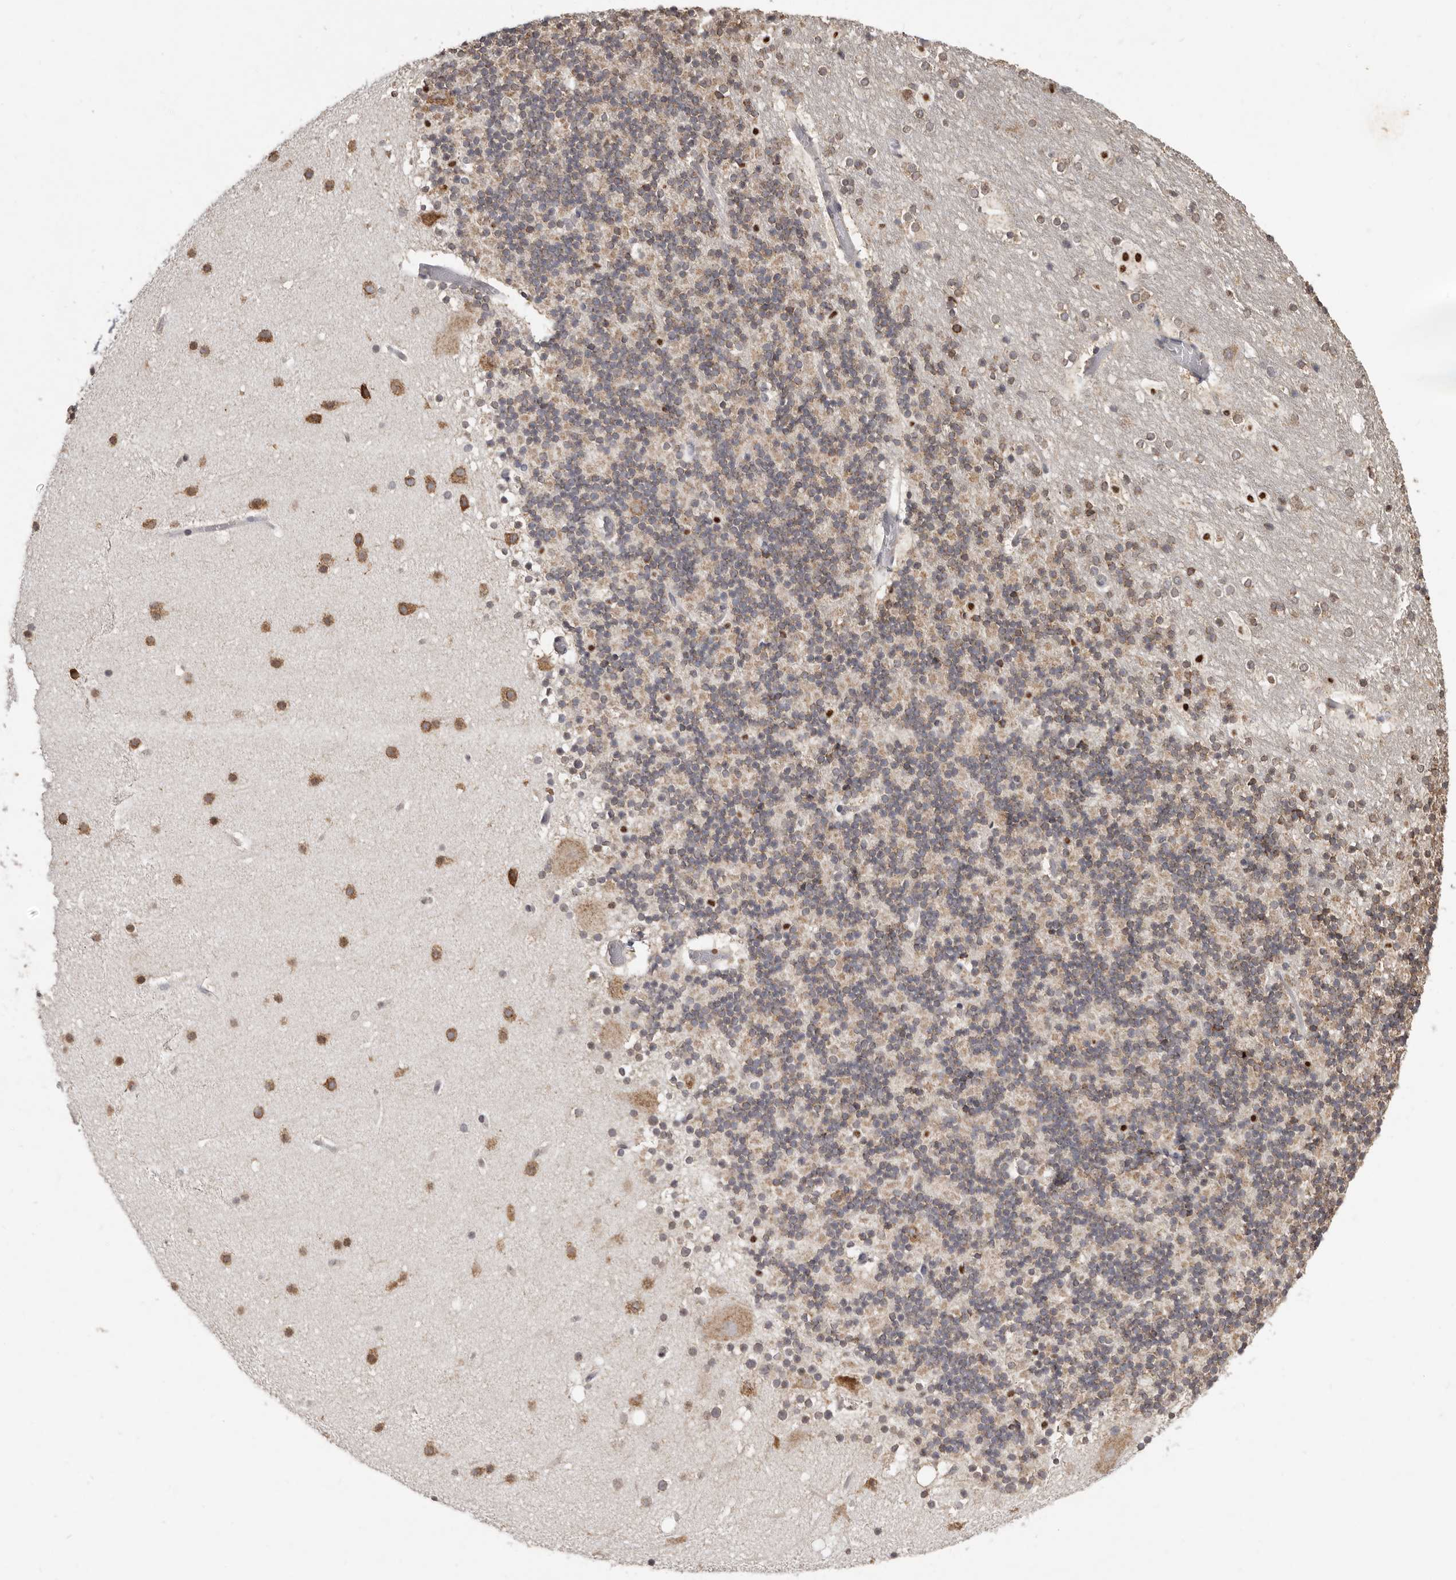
{"staining": {"intensity": "moderate", "quantity": "25%-75%", "location": "cytoplasmic/membranous,nuclear"}, "tissue": "cerebellum", "cell_type": "Cells in granular layer", "image_type": "normal", "snomed": [{"axis": "morphology", "description": "Normal tissue, NOS"}, {"axis": "topography", "description": "Cerebellum"}], "caption": "This is a photomicrograph of IHC staining of unremarkable cerebellum, which shows moderate staining in the cytoplasmic/membranous,nuclear of cells in granular layer.", "gene": "LINGO2", "patient": {"sex": "male", "age": 57}}